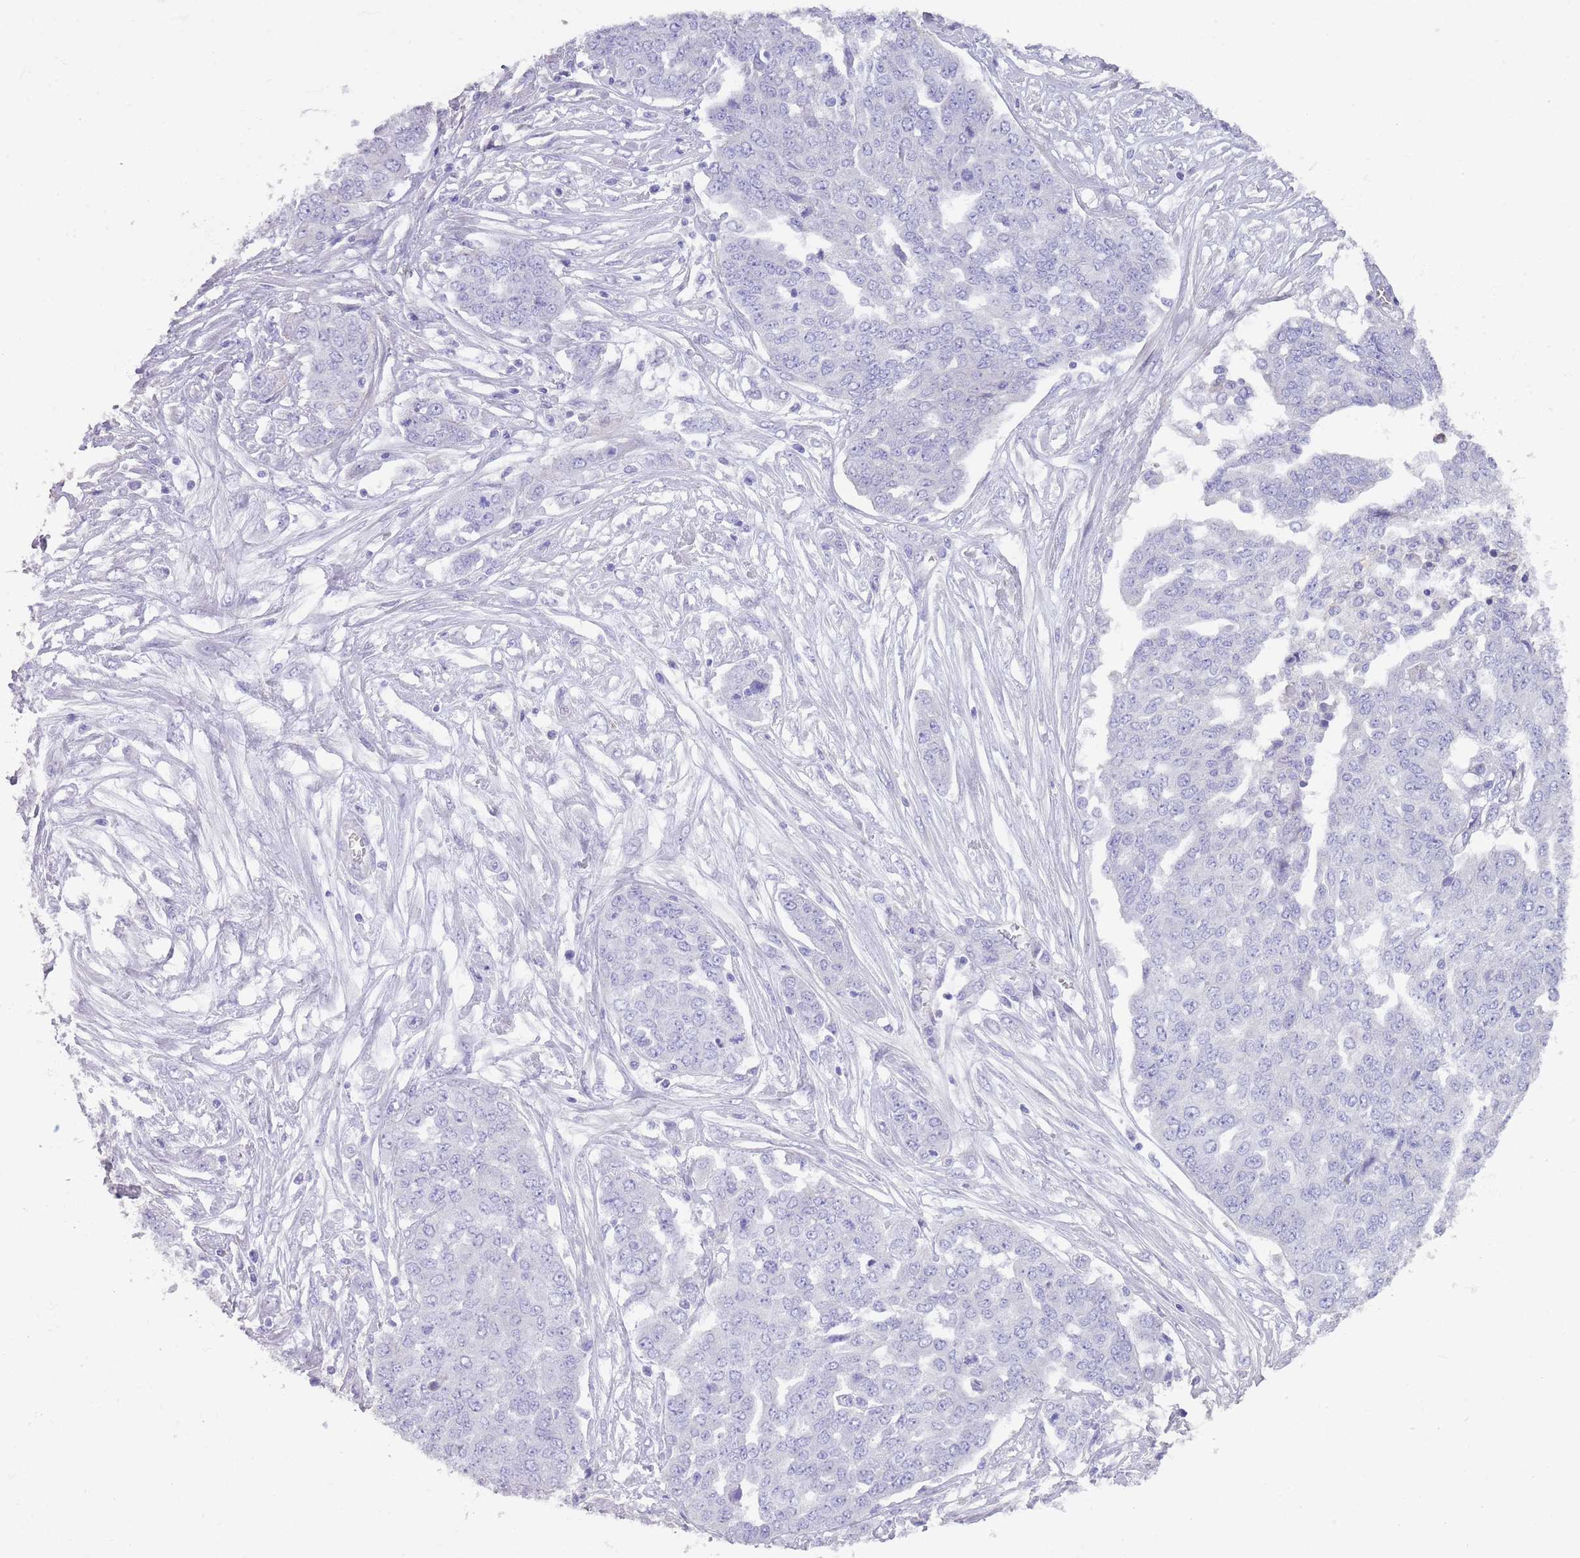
{"staining": {"intensity": "negative", "quantity": "none", "location": "none"}, "tissue": "ovarian cancer", "cell_type": "Tumor cells", "image_type": "cancer", "snomed": [{"axis": "morphology", "description": "Cystadenocarcinoma, serous, NOS"}, {"axis": "topography", "description": "Soft tissue"}, {"axis": "topography", "description": "Ovary"}], "caption": "Immunohistochemistry photomicrograph of human ovarian serous cystadenocarcinoma stained for a protein (brown), which exhibits no staining in tumor cells.", "gene": "QTRT1", "patient": {"sex": "female", "age": 57}}